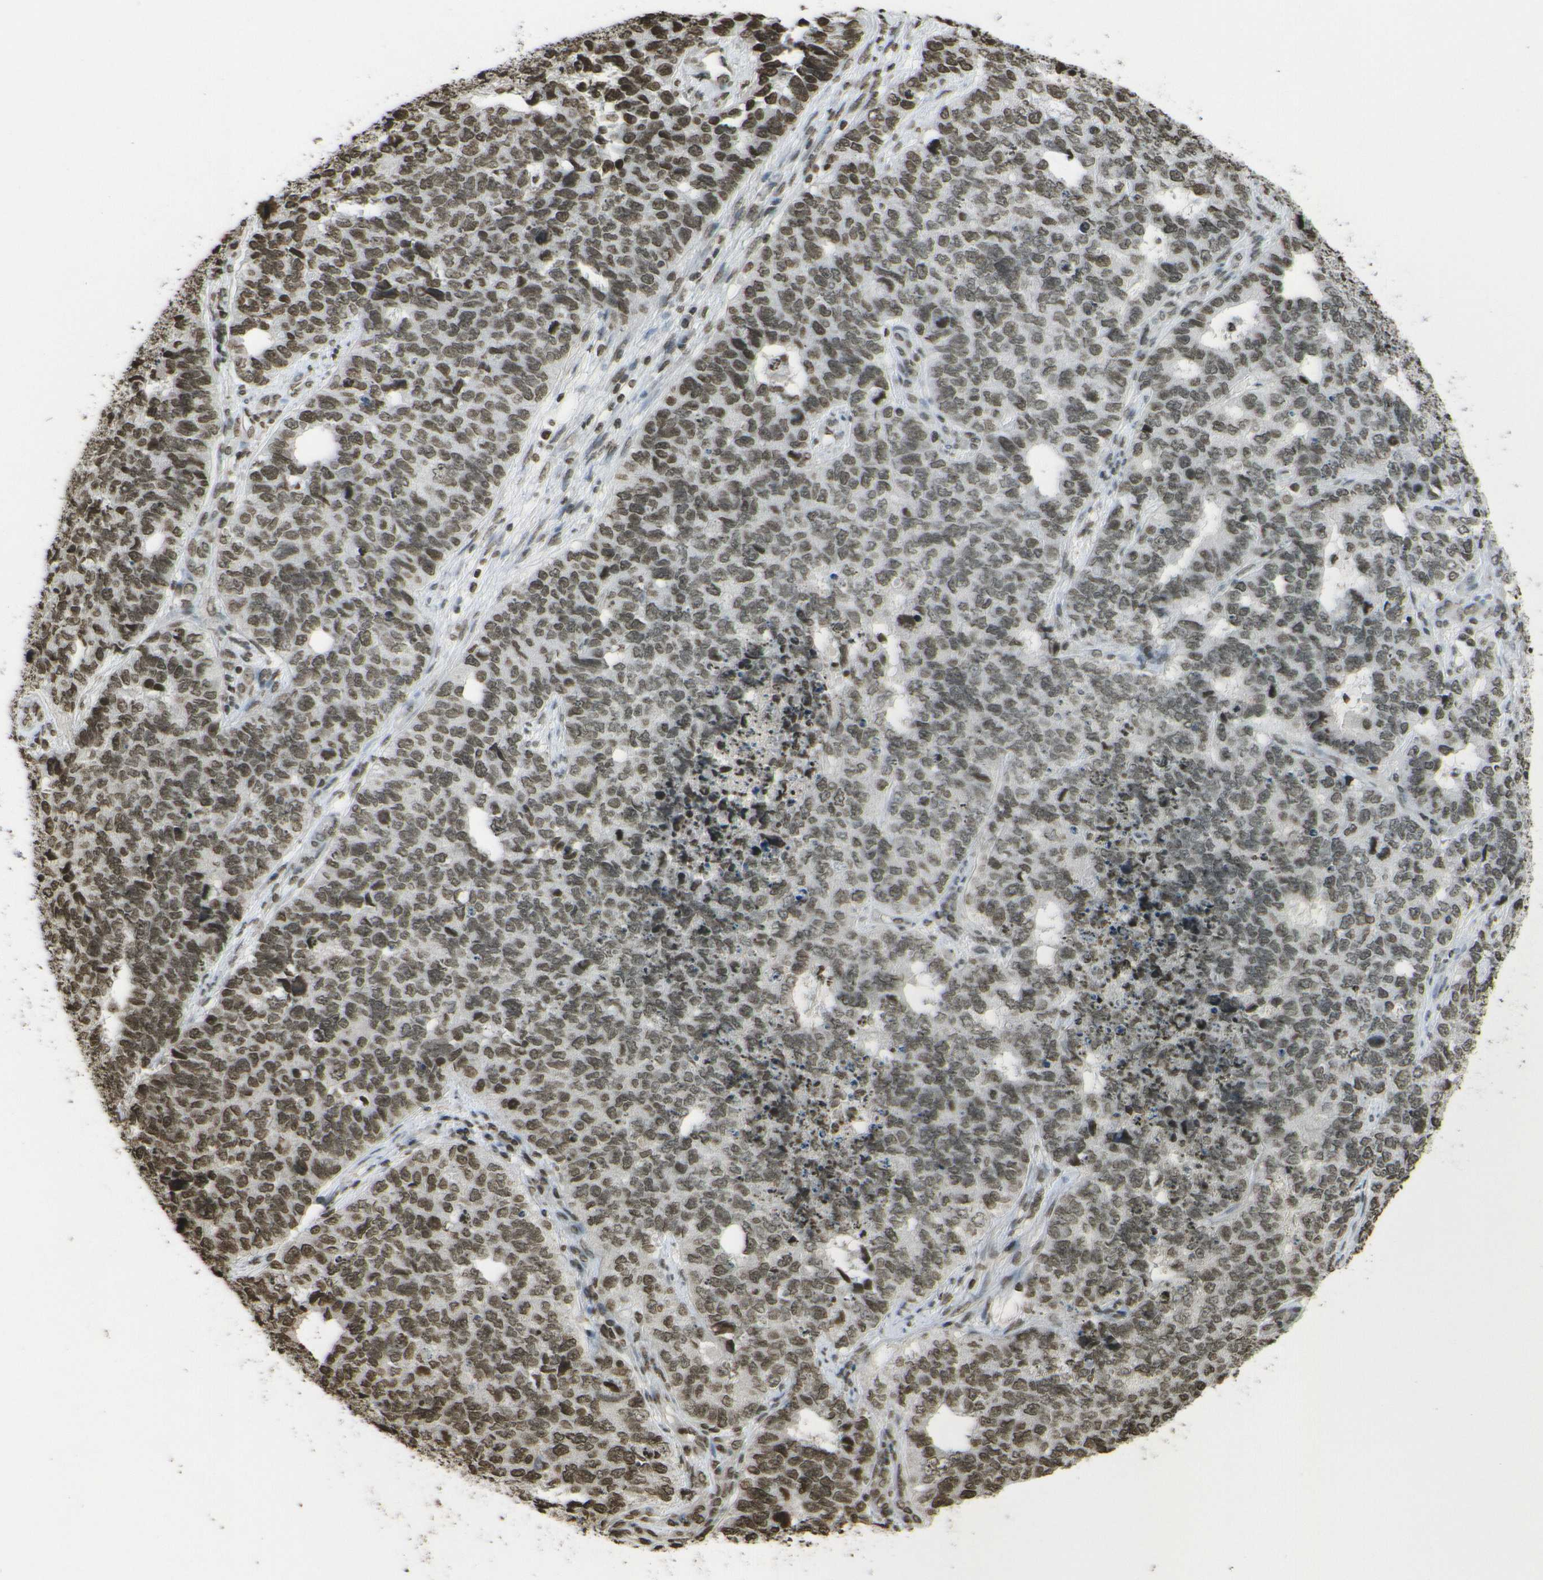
{"staining": {"intensity": "moderate", "quantity": ">75%", "location": "nuclear"}, "tissue": "cervical cancer", "cell_type": "Tumor cells", "image_type": "cancer", "snomed": [{"axis": "morphology", "description": "Squamous cell carcinoma, NOS"}, {"axis": "topography", "description": "Cervix"}], "caption": "Immunohistochemical staining of human cervical squamous cell carcinoma displays moderate nuclear protein expression in approximately >75% of tumor cells.", "gene": "H4C16", "patient": {"sex": "female", "age": 63}}